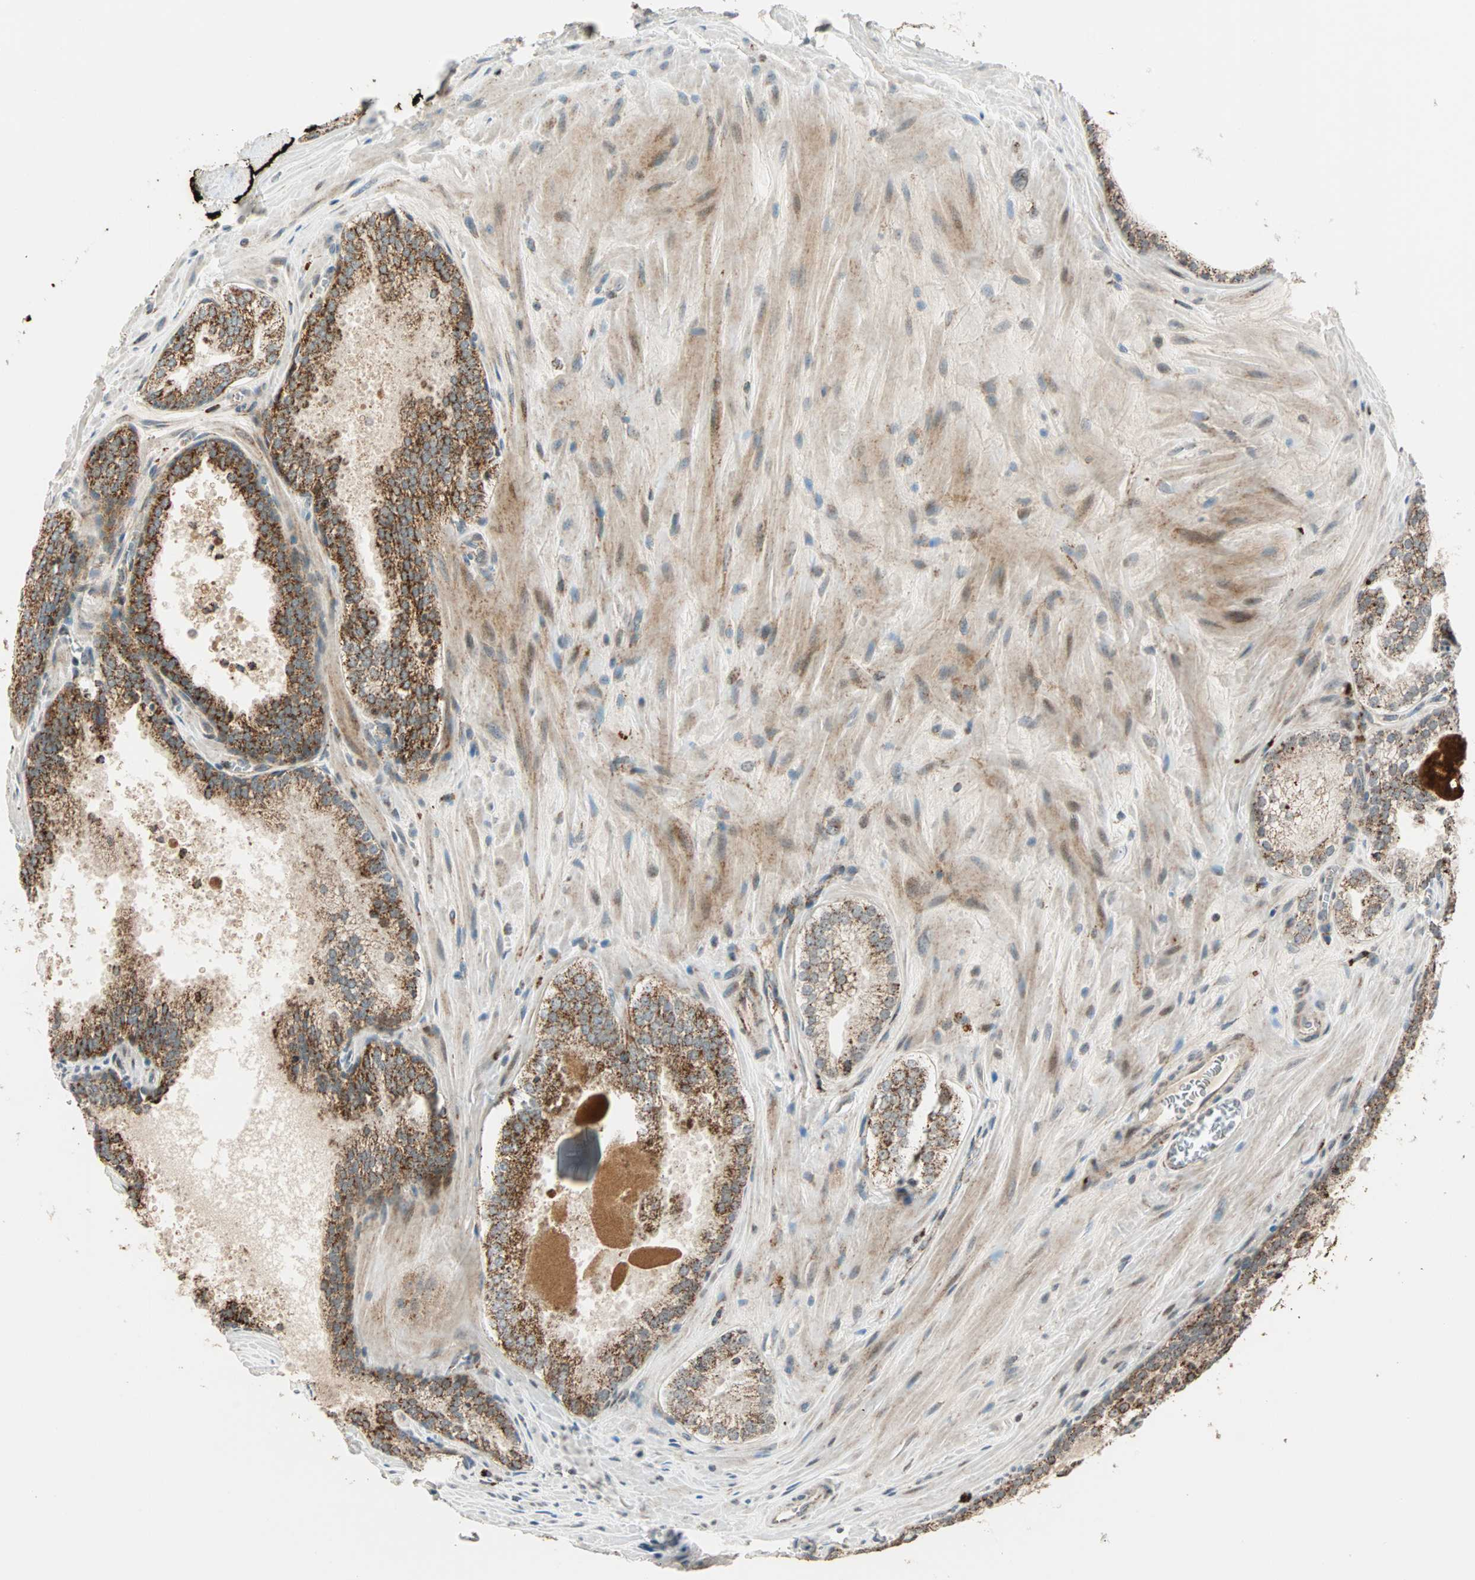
{"staining": {"intensity": "moderate", "quantity": "25%-75%", "location": "cytoplasmic/membranous"}, "tissue": "prostate cancer", "cell_type": "Tumor cells", "image_type": "cancer", "snomed": [{"axis": "morphology", "description": "Adenocarcinoma, Low grade"}, {"axis": "topography", "description": "Prostate"}], "caption": "Prostate adenocarcinoma (low-grade) tissue demonstrates moderate cytoplasmic/membranous positivity in approximately 25%-75% of tumor cells, visualized by immunohistochemistry.", "gene": "SPRY4", "patient": {"sex": "male", "age": 60}}